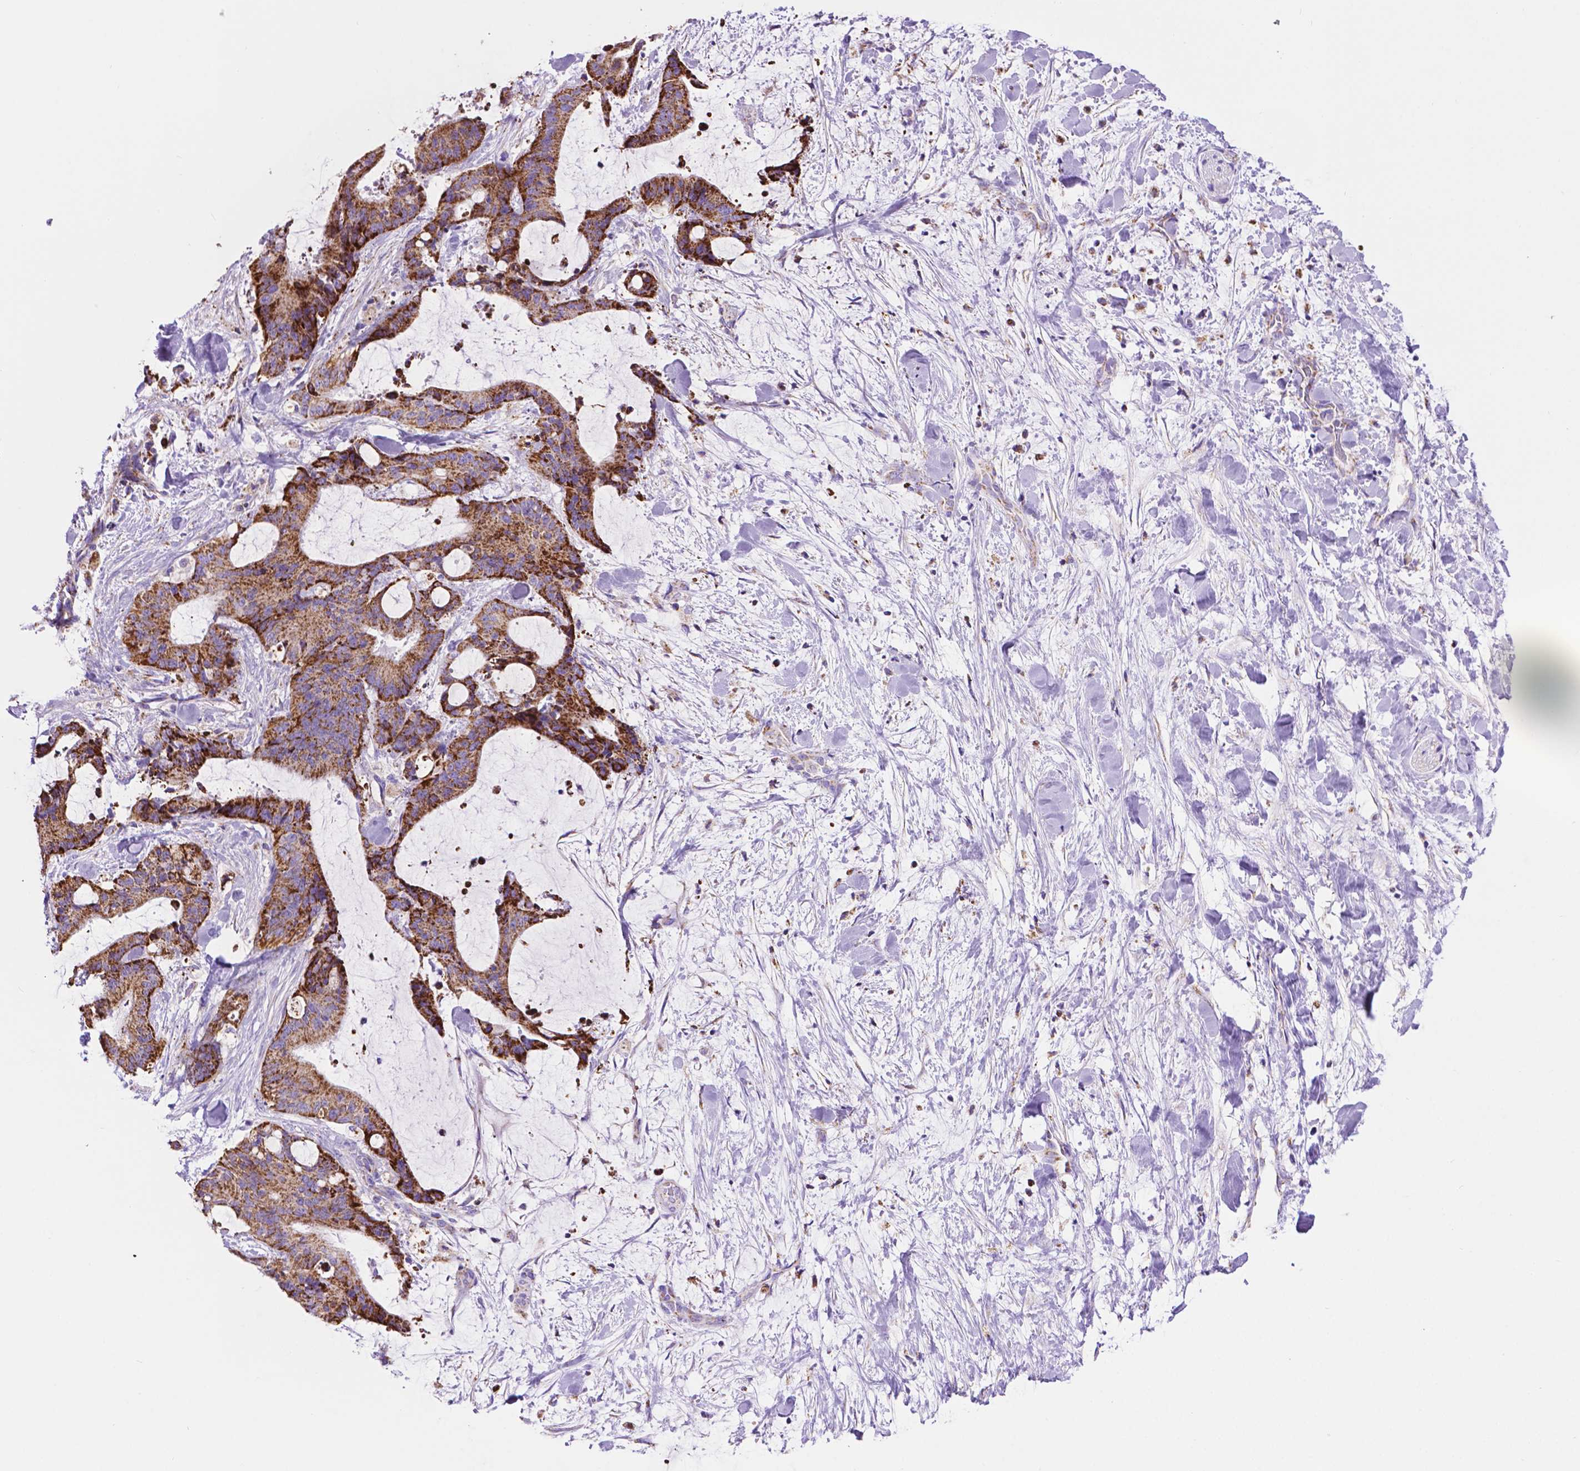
{"staining": {"intensity": "strong", "quantity": ">75%", "location": "cytoplasmic/membranous"}, "tissue": "liver cancer", "cell_type": "Tumor cells", "image_type": "cancer", "snomed": [{"axis": "morphology", "description": "Cholangiocarcinoma"}, {"axis": "topography", "description": "Liver"}], "caption": "Liver cholangiocarcinoma stained for a protein (brown) exhibits strong cytoplasmic/membranous positive staining in approximately >75% of tumor cells.", "gene": "GDPD5", "patient": {"sex": "female", "age": 73}}